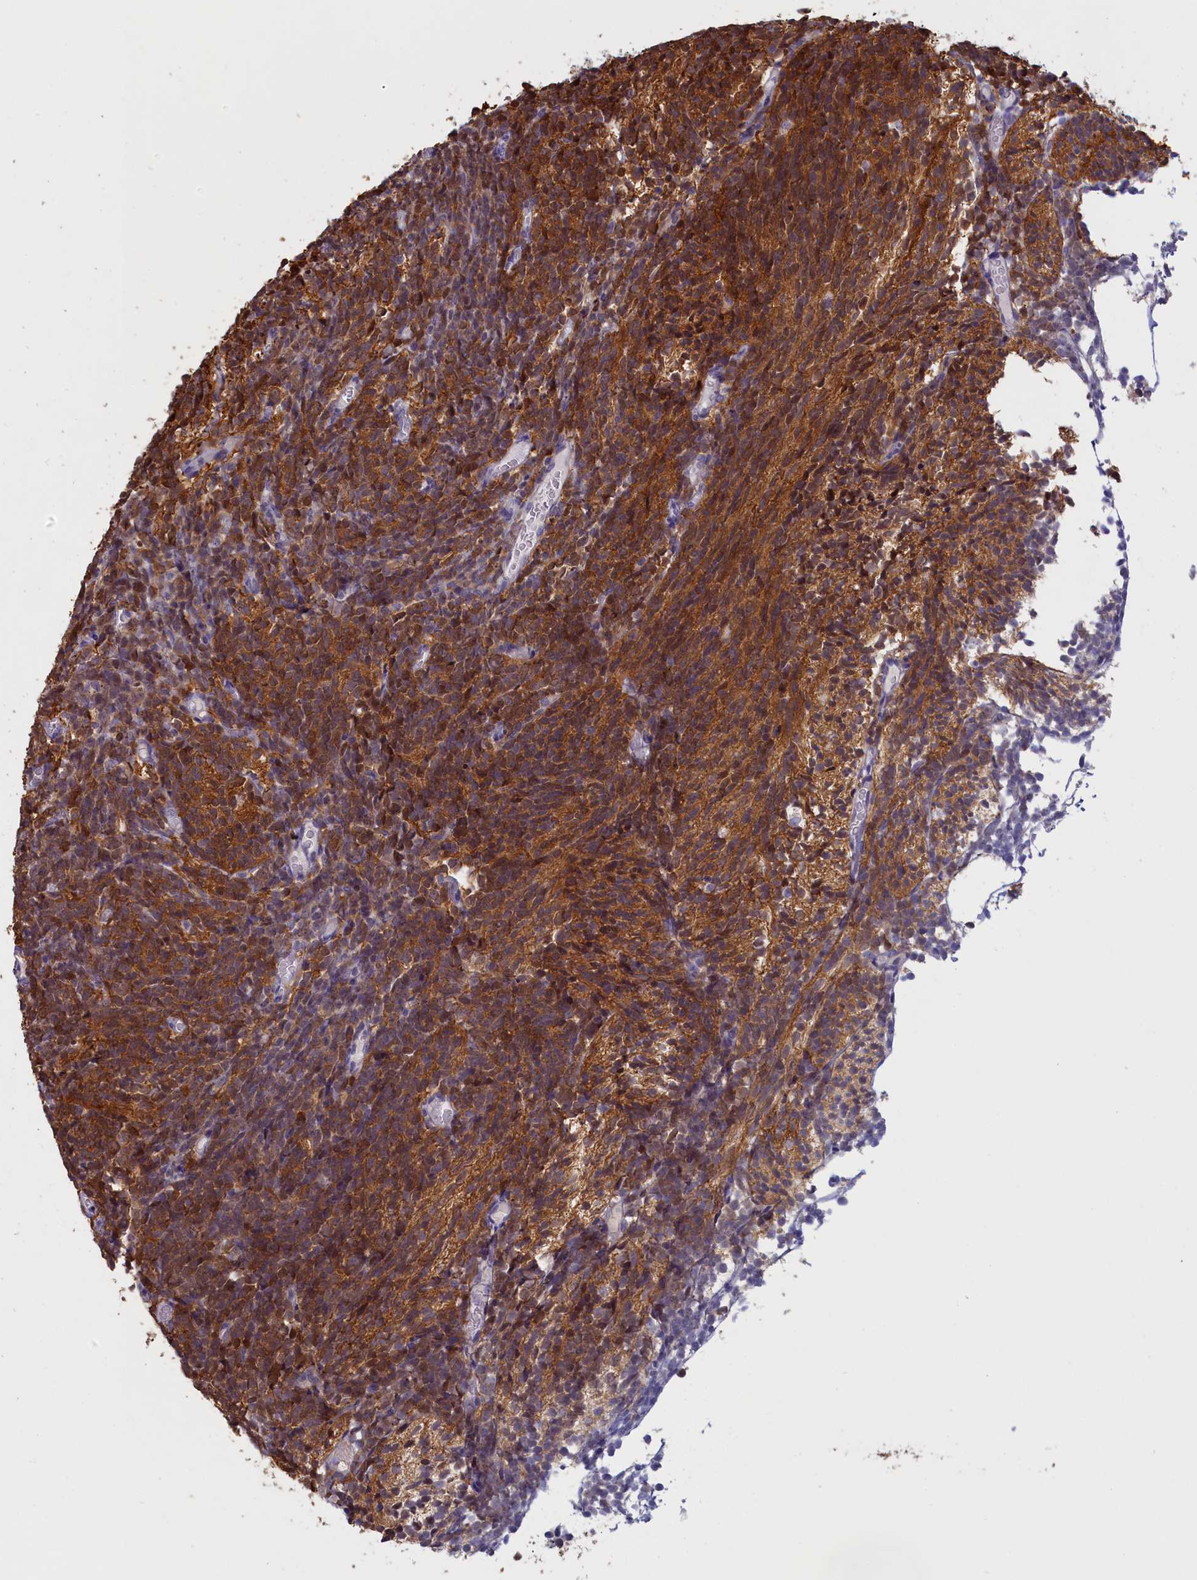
{"staining": {"intensity": "strong", "quantity": "25%-75%", "location": "cytoplasmic/membranous,nuclear"}, "tissue": "glioma", "cell_type": "Tumor cells", "image_type": "cancer", "snomed": [{"axis": "morphology", "description": "Glioma, malignant, Low grade"}, {"axis": "topography", "description": "Brain"}], "caption": "This micrograph displays malignant glioma (low-grade) stained with immunohistochemistry (IHC) to label a protein in brown. The cytoplasmic/membranous and nuclear of tumor cells show strong positivity for the protein. Nuclei are counter-stained blue.", "gene": "UCHL3", "patient": {"sex": "female", "age": 1}}